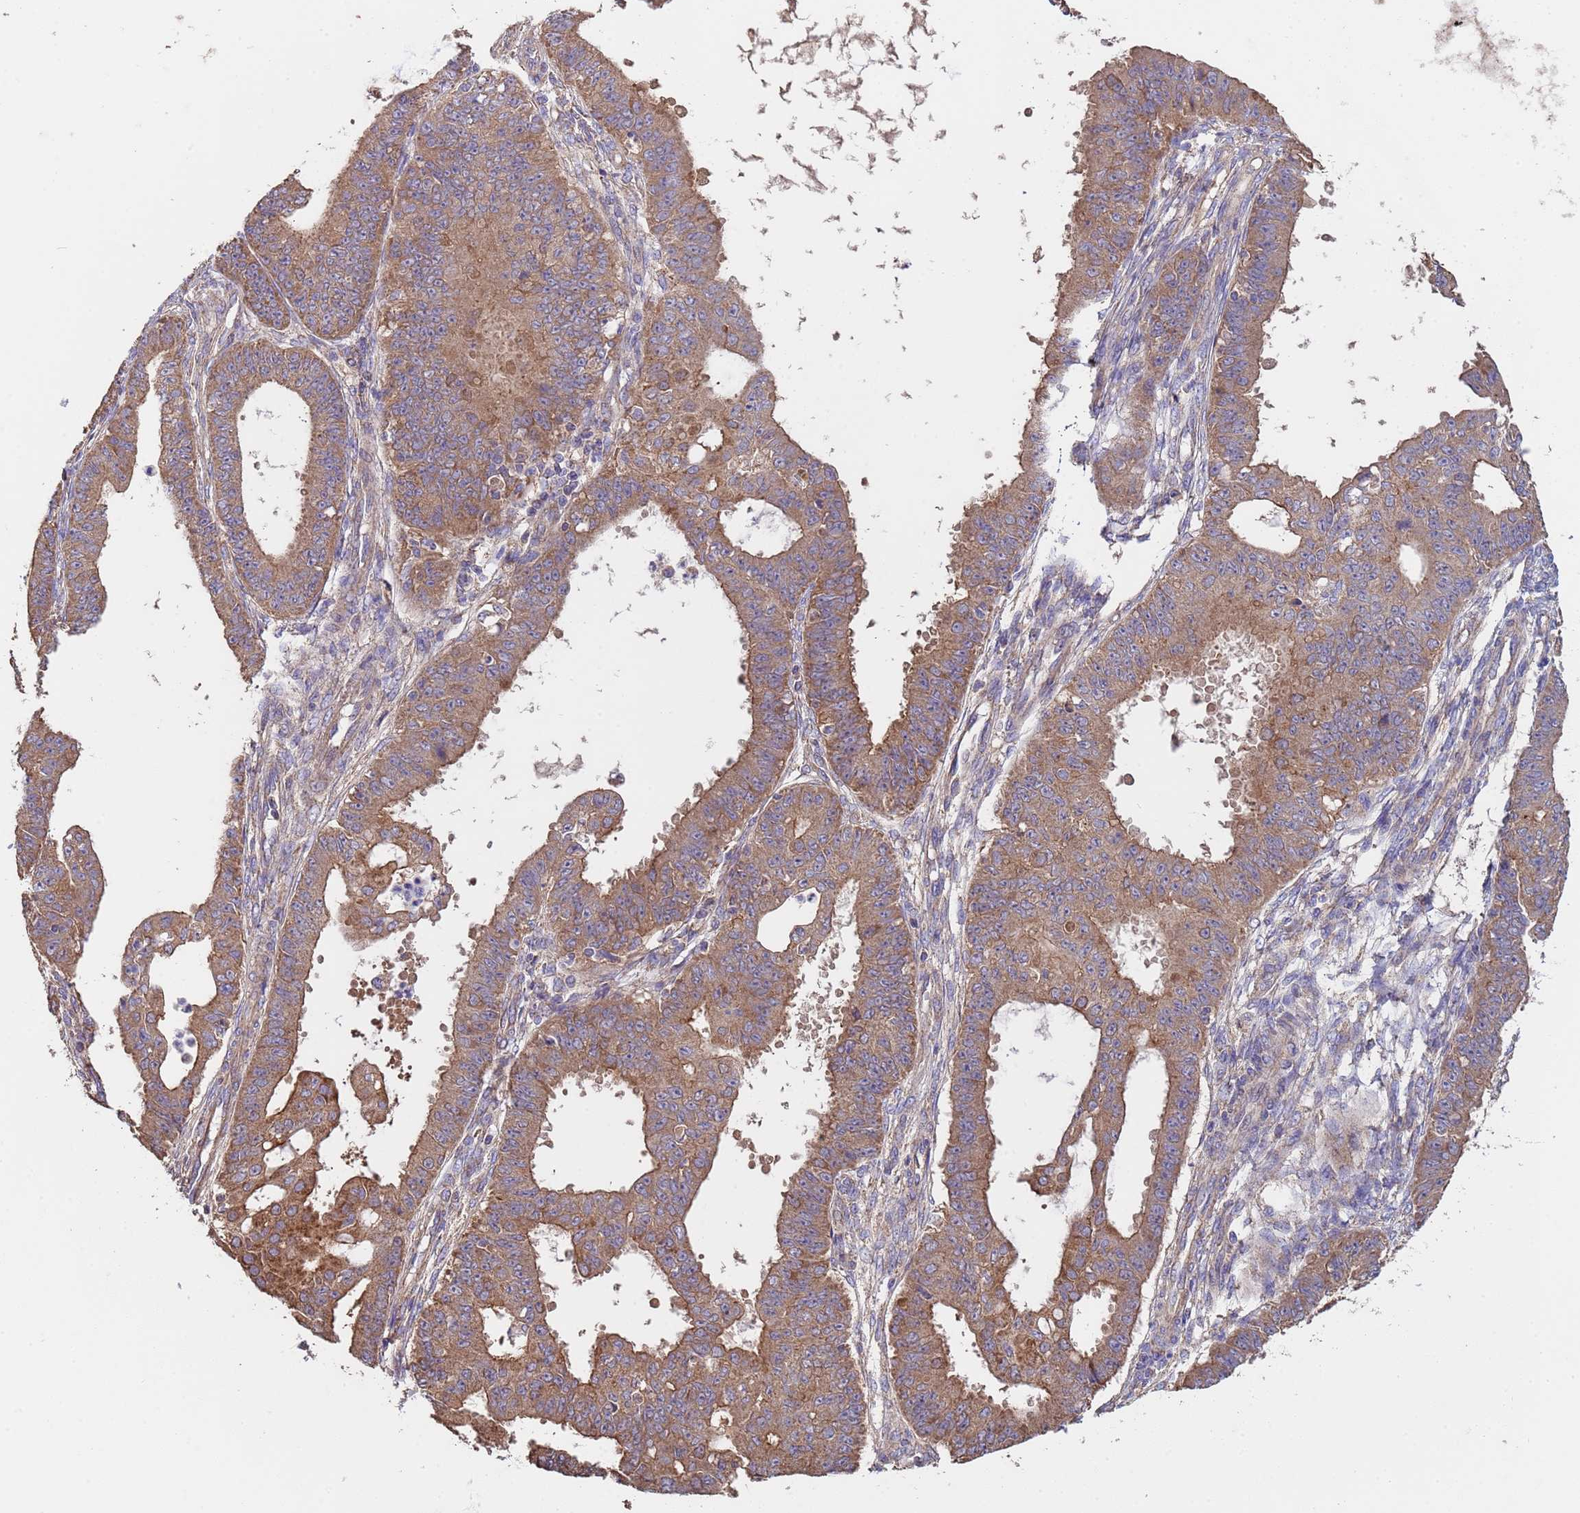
{"staining": {"intensity": "moderate", "quantity": ">75%", "location": "cytoplasmic/membranous"}, "tissue": "ovarian cancer", "cell_type": "Tumor cells", "image_type": "cancer", "snomed": [{"axis": "morphology", "description": "Carcinoma, endometroid"}, {"axis": "topography", "description": "Appendix"}, {"axis": "topography", "description": "Ovary"}], "caption": "Approximately >75% of tumor cells in endometroid carcinoma (ovarian) reveal moderate cytoplasmic/membranous protein positivity as visualized by brown immunohistochemical staining.", "gene": "EEF1AKMT1", "patient": {"sex": "female", "age": 42}}